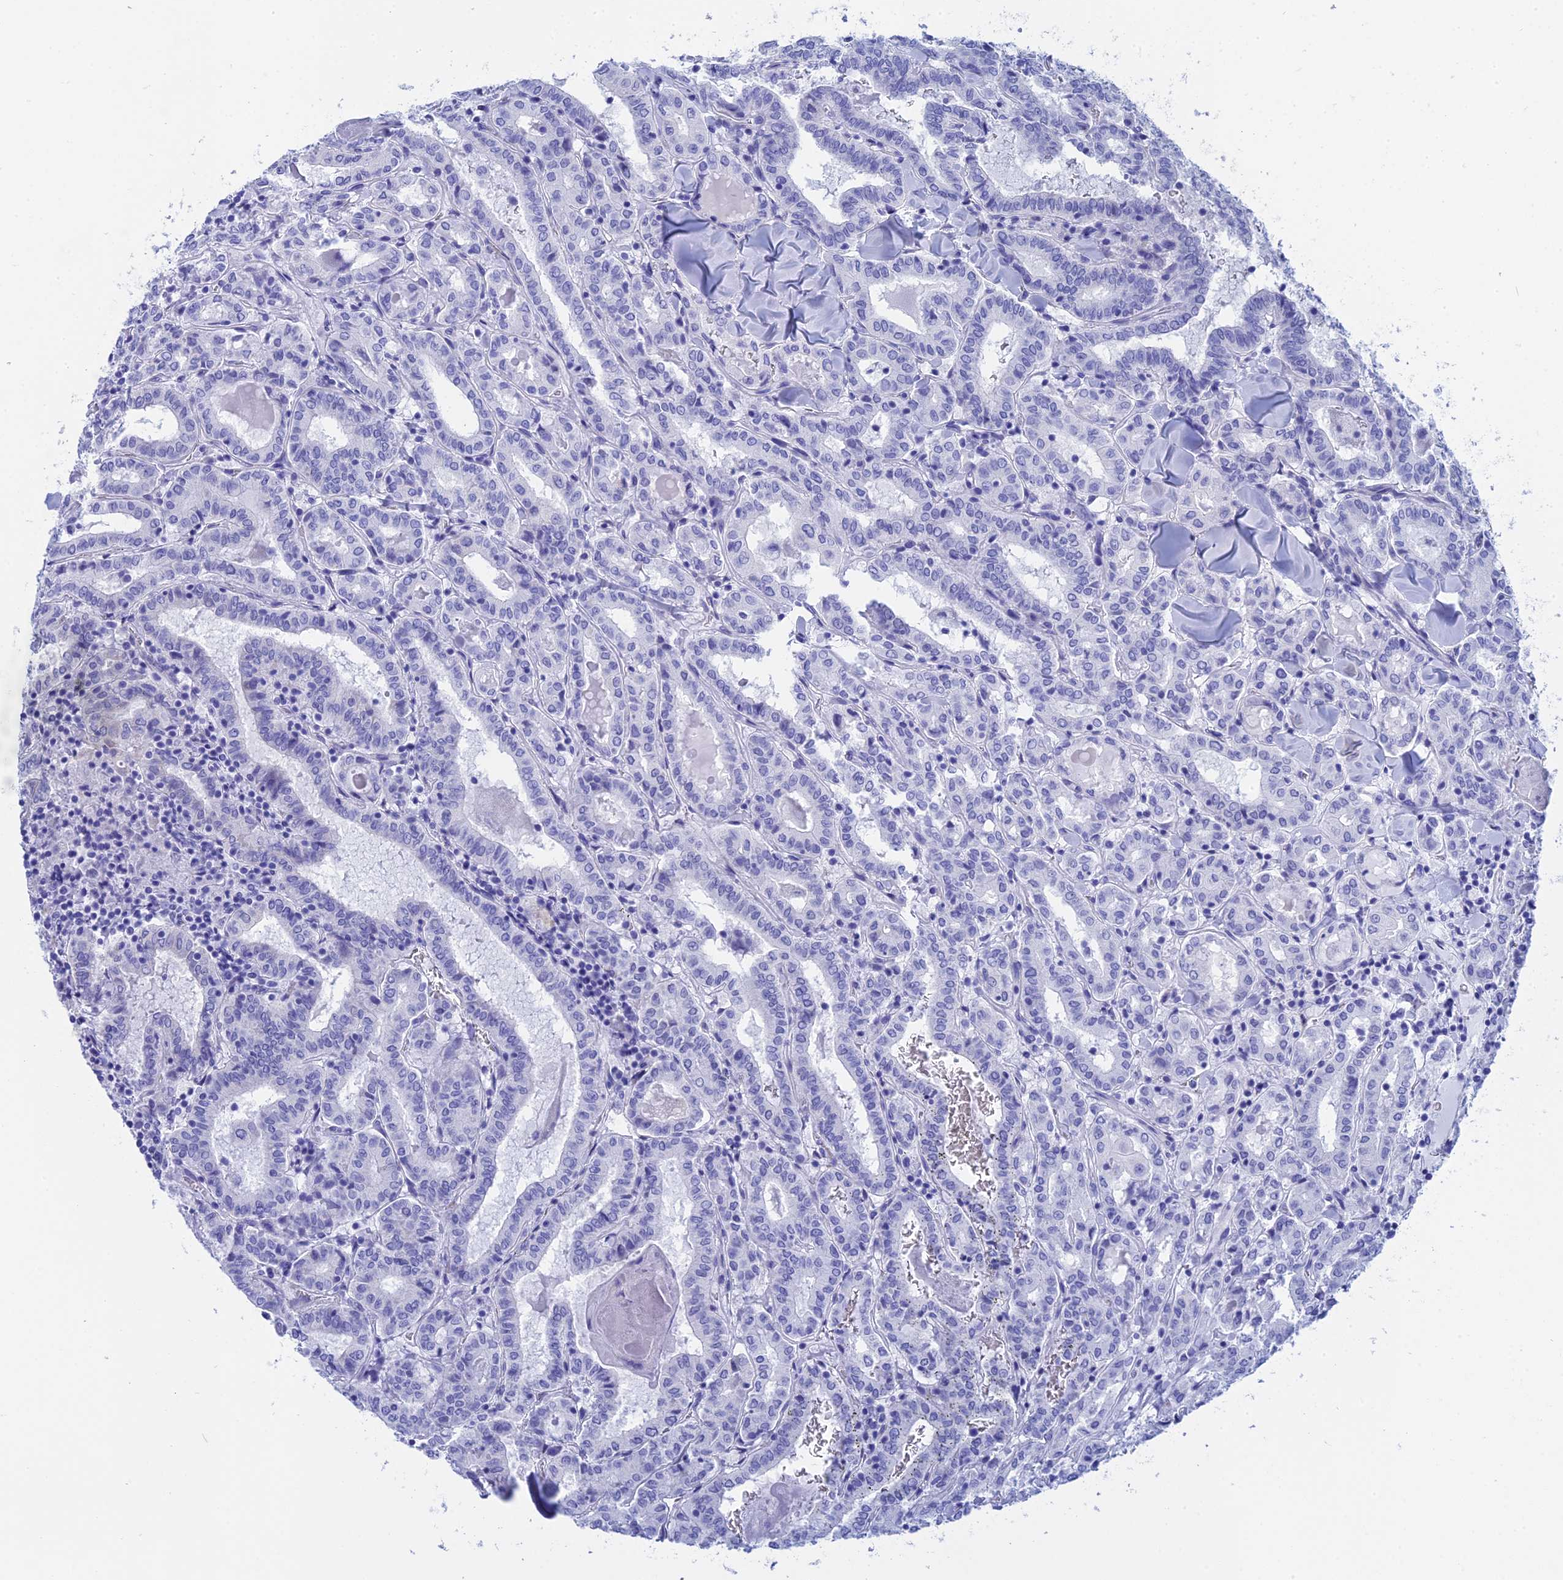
{"staining": {"intensity": "negative", "quantity": "none", "location": "none"}, "tissue": "thyroid cancer", "cell_type": "Tumor cells", "image_type": "cancer", "snomed": [{"axis": "morphology", "description": "Papillary adenocarcinoma, NOS"}, {"axis": "topography", "description": "Thyroid gland"}], "caption": "There is no significant positivity in tumor cells of papillary adenocarcinoma (thyroid). (Brightfield microscopy of DAB (3,3'-diaminobenzidine) immunohistochemistry at high magnification).", "gene": "TEX101", "patient": {"sex": "female", "age": 72}}